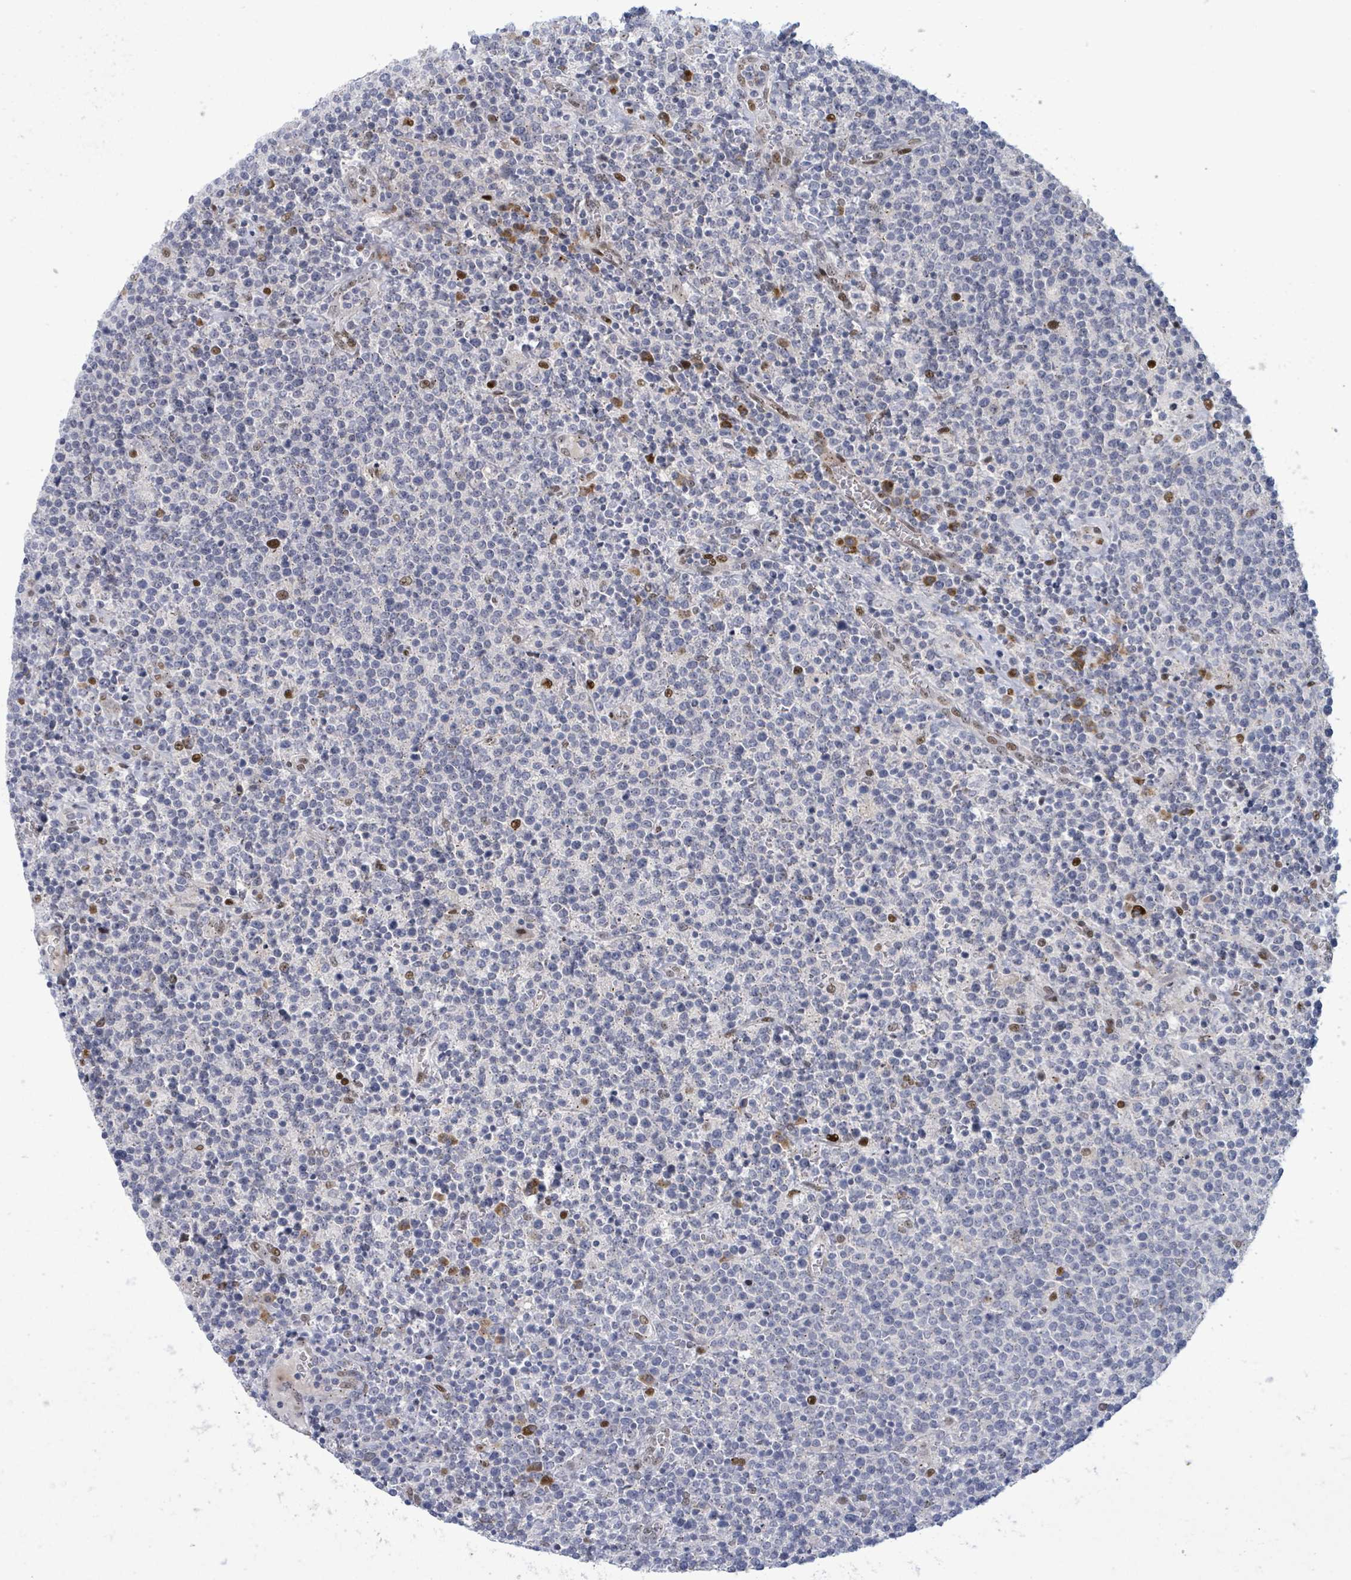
{"staining": {"intensity": "negative", "quantity": "none", "location": "none"}, "tissue": "lymphoma", "cell_type": "Tumor cells", "image_type": "cancer", "snomed": [{"axis": "morphology", "description": "Malignant lymphoma, non-Hodgkin's type, High grade"}, {"axis": "topography", "description": "Lymph node"}], "caption": "An image of high-grade malignant lymphoma, non-Hodgkin's type stained for a protein displays no brown staining in tumor cells. The staining is performed using DAB brown chromogen with nuclei counter-stained in using hematoxylin.", "gene": "TUSC1", "patient": {"sex": "male", "age": 61}}